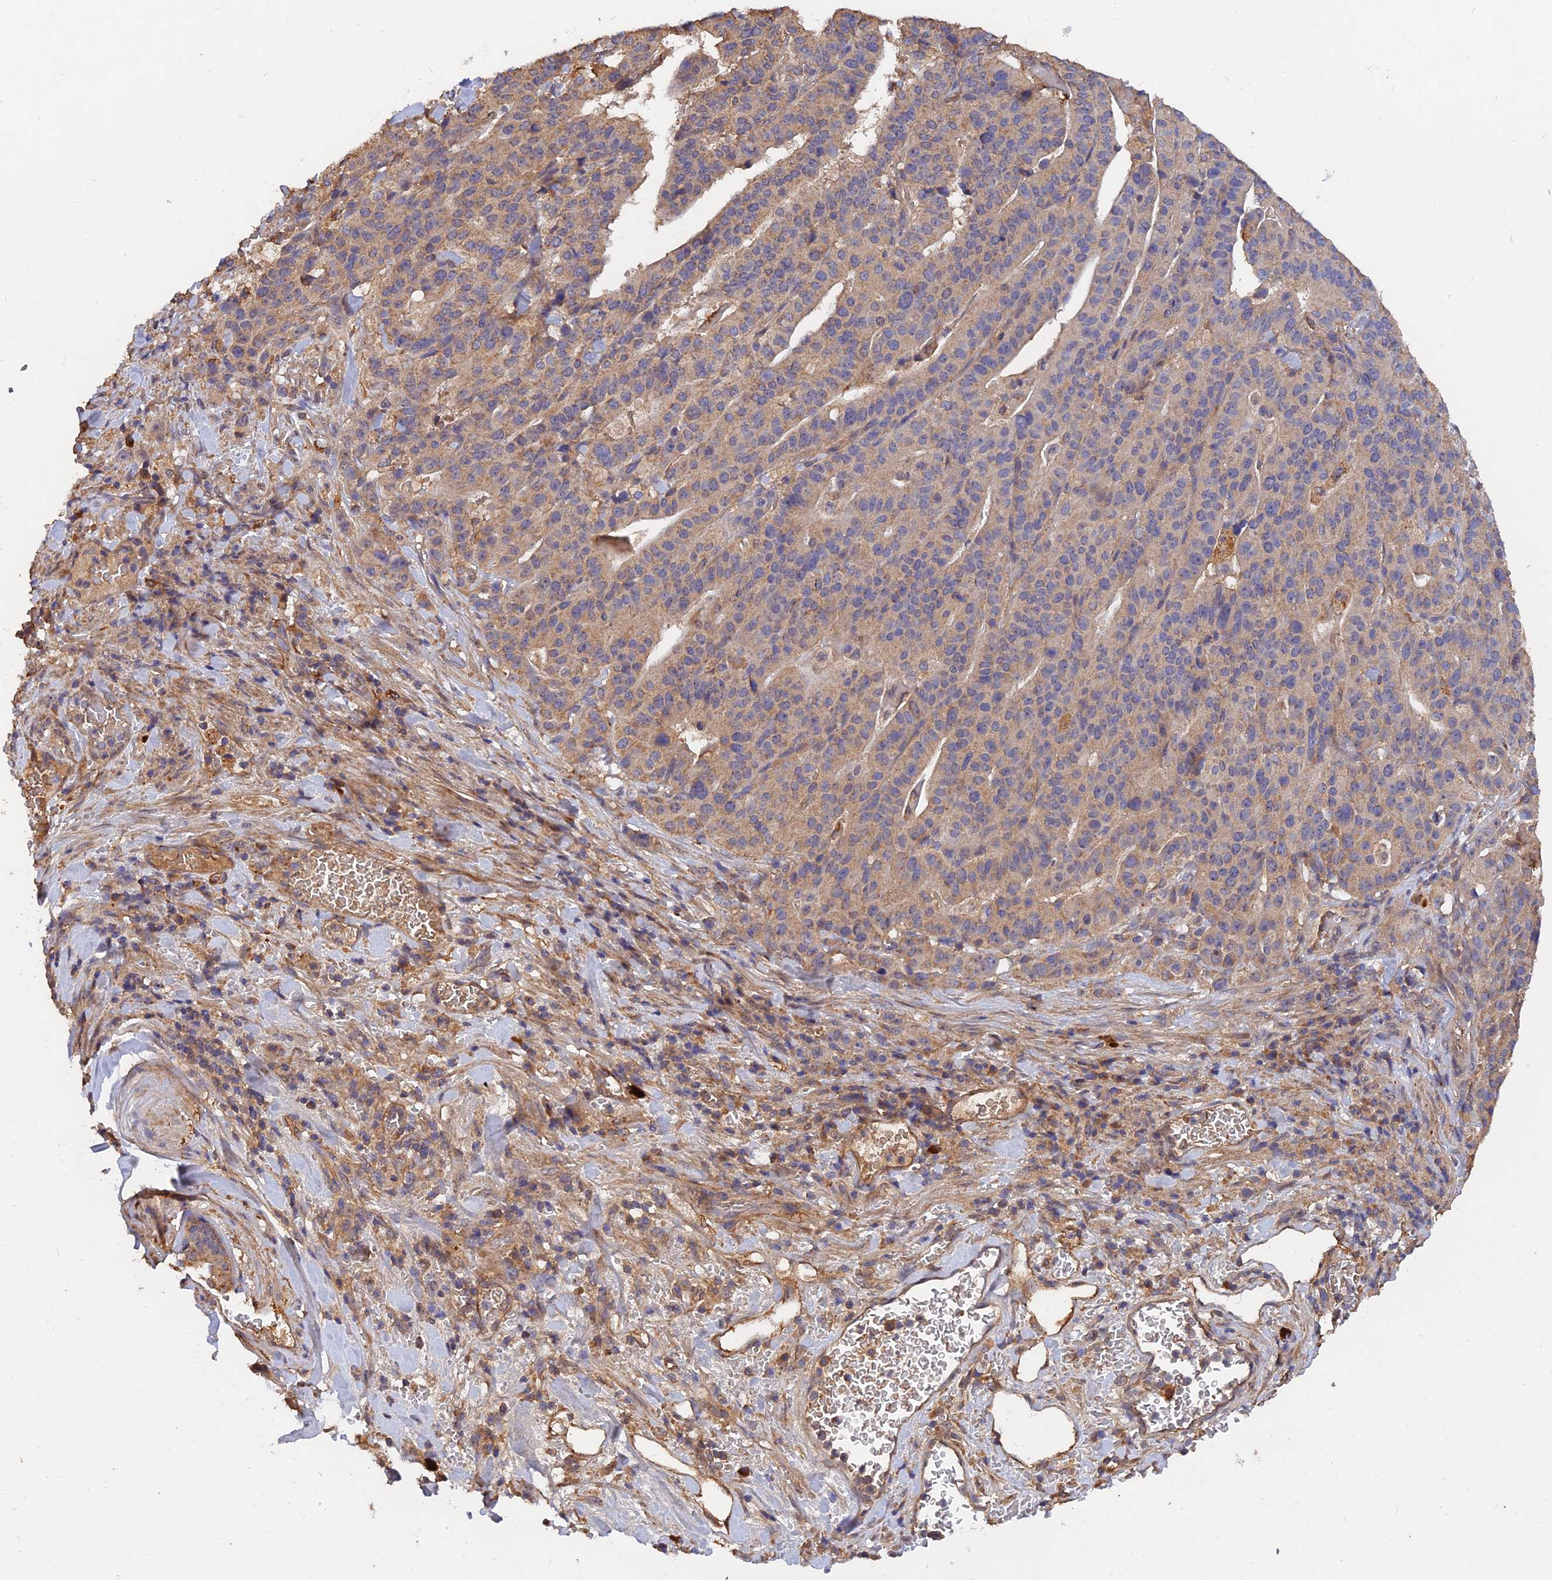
{"staining": {"intensity": "weak", "quantity": ">75%", "location": "cytoplasmic/membranous"}, "tissue": "stomach cancer", "cell_type": "Tumor cells", "image_type": "cancer", "snomed": [{"axis": "morphology", "description": "Adenocarcinoma, NOS"}, {"axis": "topography", "description": "Stomach"}], "caption": "The immunohistochemical stain shows weak cytoplasmic/membranous staining in tumor cells of stomach cancer tissue.", "gene": "SLC38A11", "patient": {"sex": "male", "age": 48}}